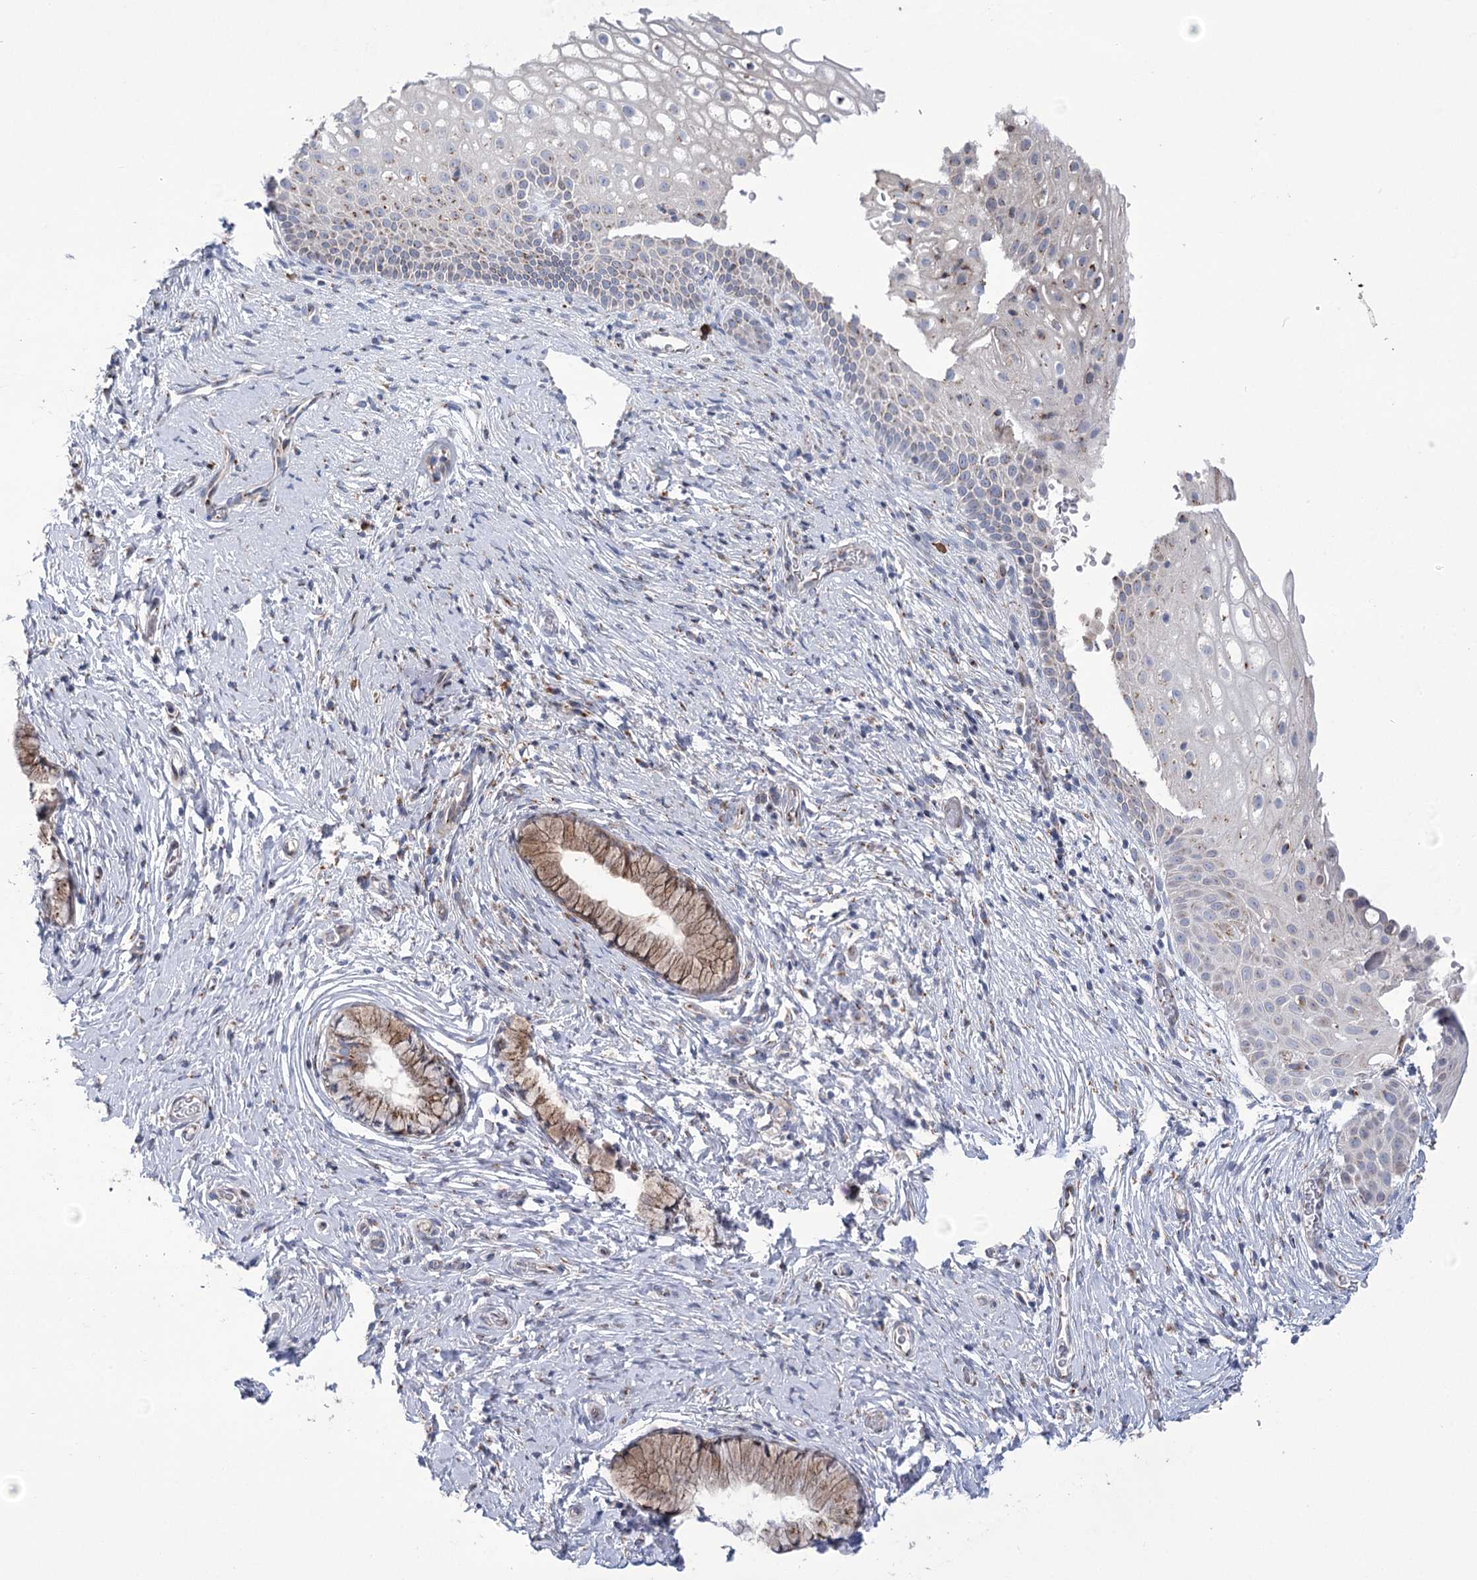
{"staining": {"intensity": "moderate", "quantity": "<25%", "location": "cytoplasmic/membranous"}, "tissue": "cervix", "cell_type": "Glandular cells", "image_type": "normal", "snomed": [{"axis": "morphology", "description": "Normal tissue, NOS"}, {"axis": "topography", "description": "Cervix"}], "caption": "Immunohistochemistry (IHC) image of normal cervix: cervix stained using IHC demonstrates low levels of moderate protein expression localized specifically in the cytoplasmic/membranous of glandular cells, appearing as a cytoplasmic/membranous brown color.", "gene": "NME7", "patient": {"sex": "female", "age": 33}}